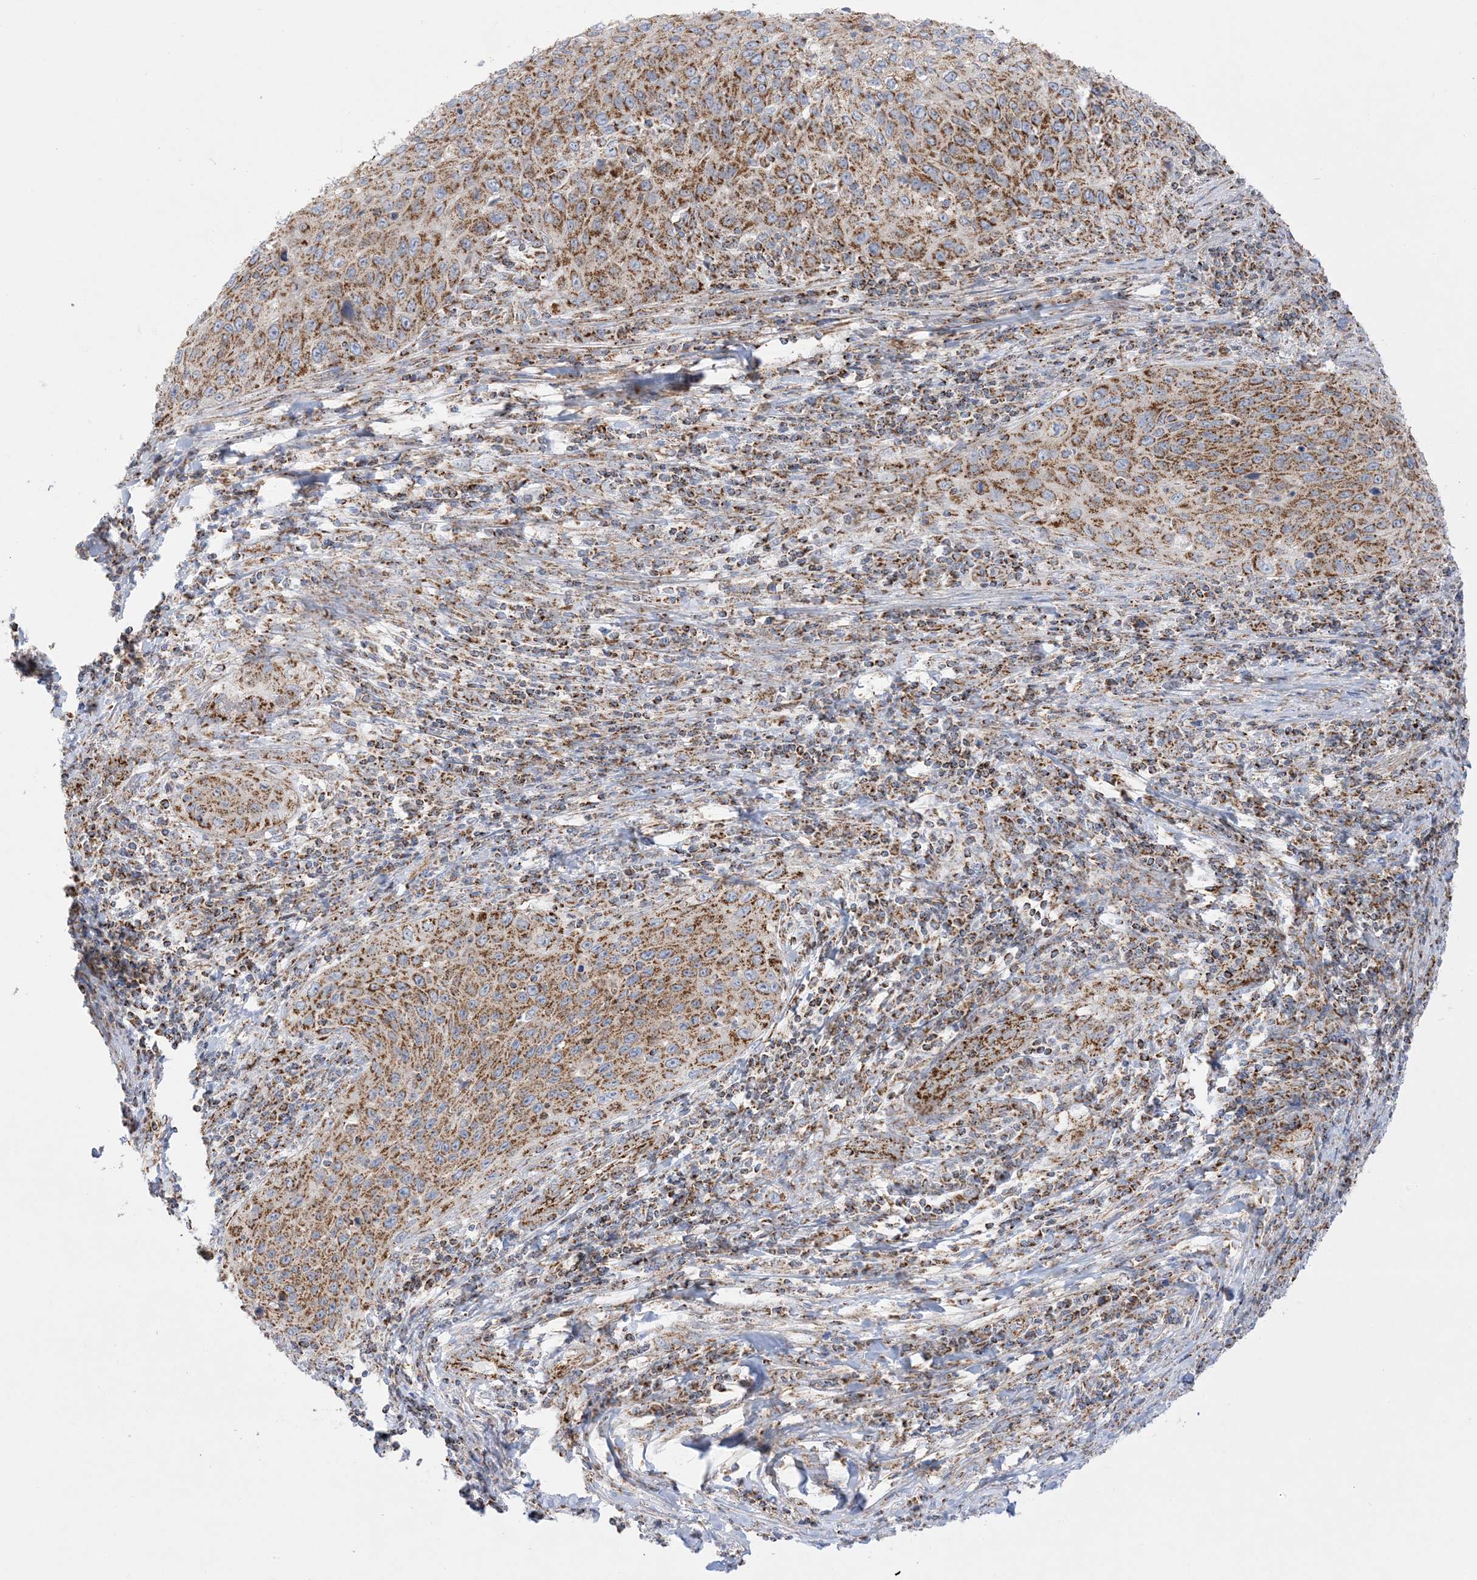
{"staining": {"intensity": "moderate", "quantity": ">75%", "location": "cytoplasmic/membranous"}, "tissue": "cervical cancer", "cell_type": "Tumor cells", "image_type": "cancer", "snomed": [{"axis": "morphology", "description": "Squamous cell carcinoma, NOS"}, {"axis": "topography", "description": "Cervix"}], "caption": "Cervical squamous cell carcinoma was stained to show a protein in brown. There is medium levels of moderate cytoplasmic/membranous staining in approximately >75% of tumor cells.", "gene": "MRPS36", "patient": {"sex": "female", "age": 32}}